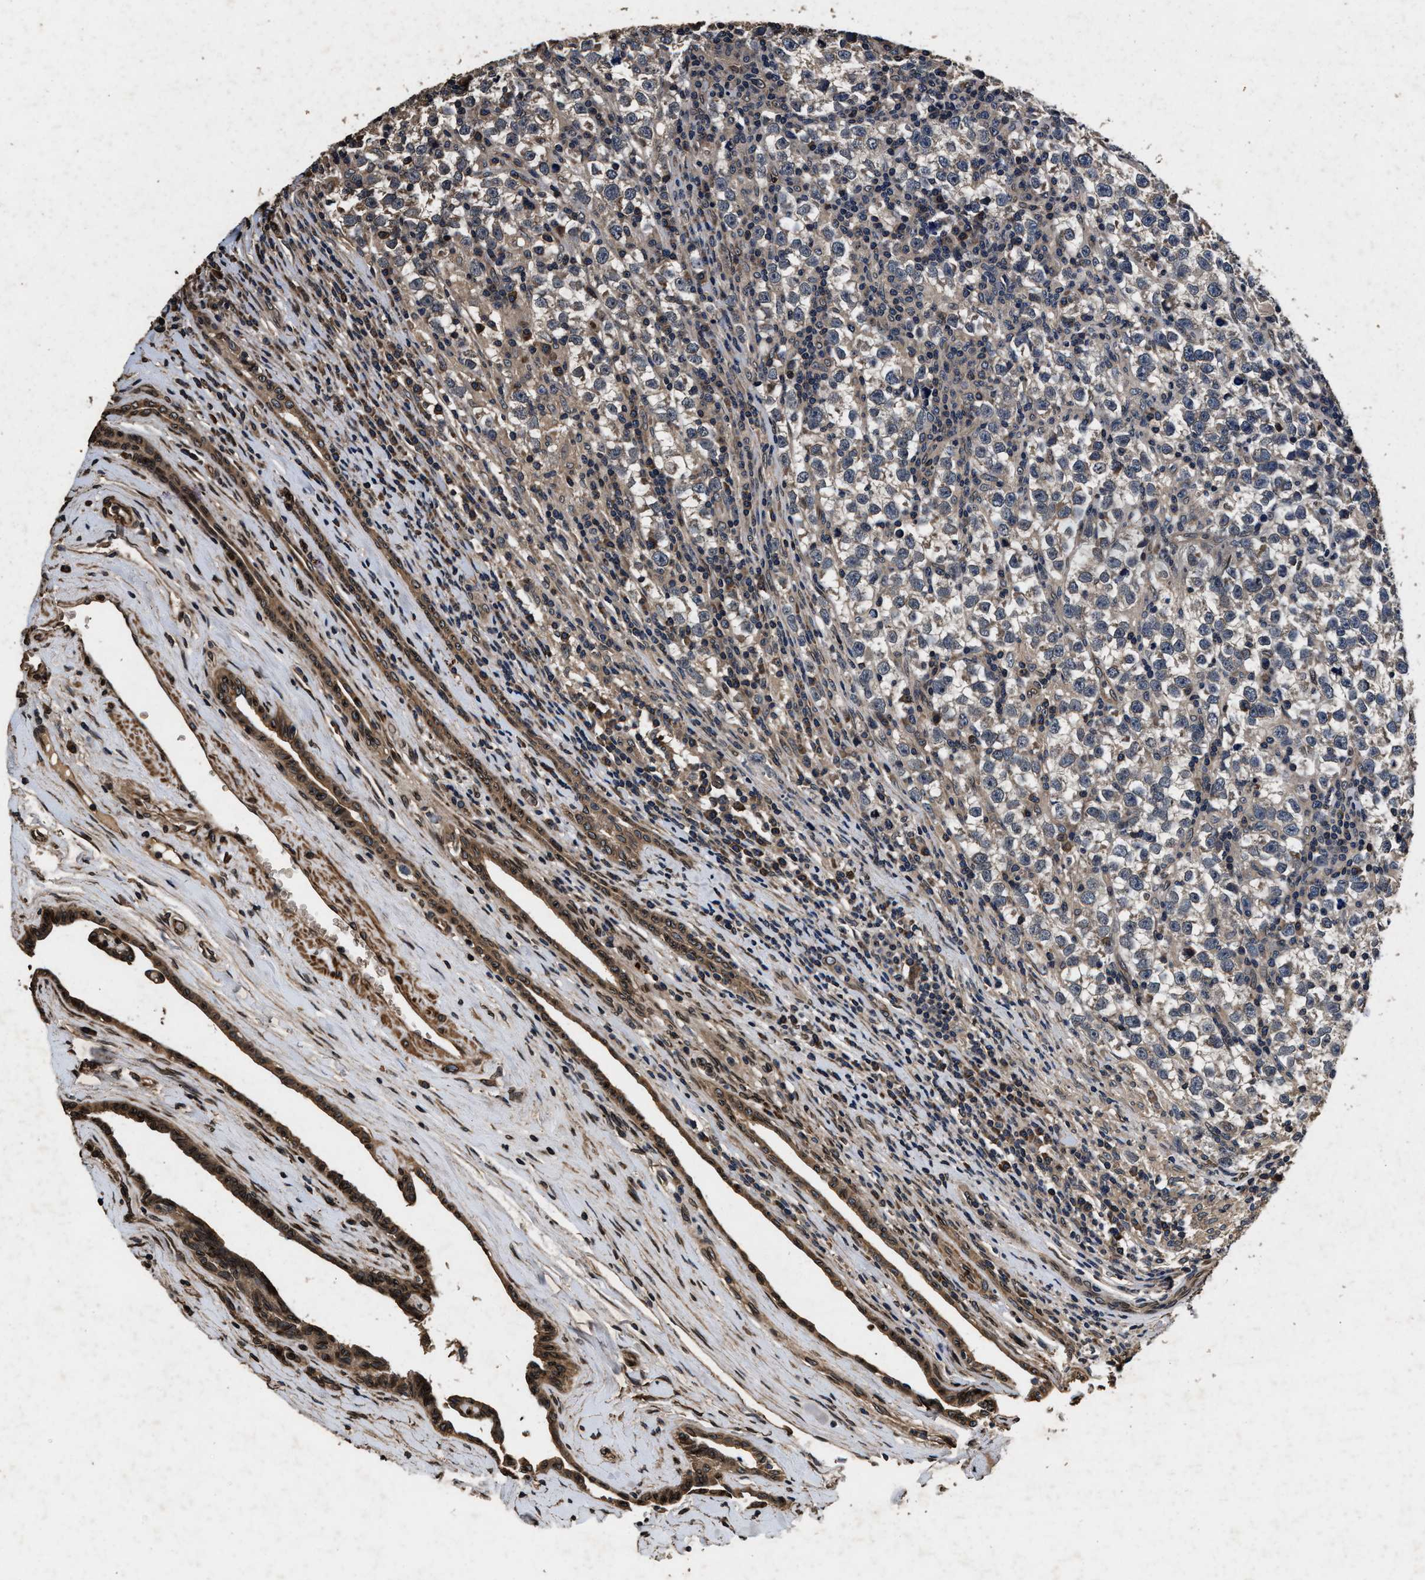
{"staining": {"intensity": "weak", "quantity": "25%-75%", "location": "cytoplasmic/membranous"}, "tissue": "testis cancer", "cell_type": "Tumor cells", "image_type": "cancer", "snomed": [{"axis": "morphology", "description": "Normal tissue, NOS"}, {"axis": "morphology", "description": "Seminoma, NOS"}, {"axis": "topography", "description": "Testis"}], "caption": "Weak cytoplasmic/membranous staining is identified in about 25%-75% of tumor cells in testis seminoma.", "gene": "ACCS", "patient": {"sex": "male", "age": 43}}